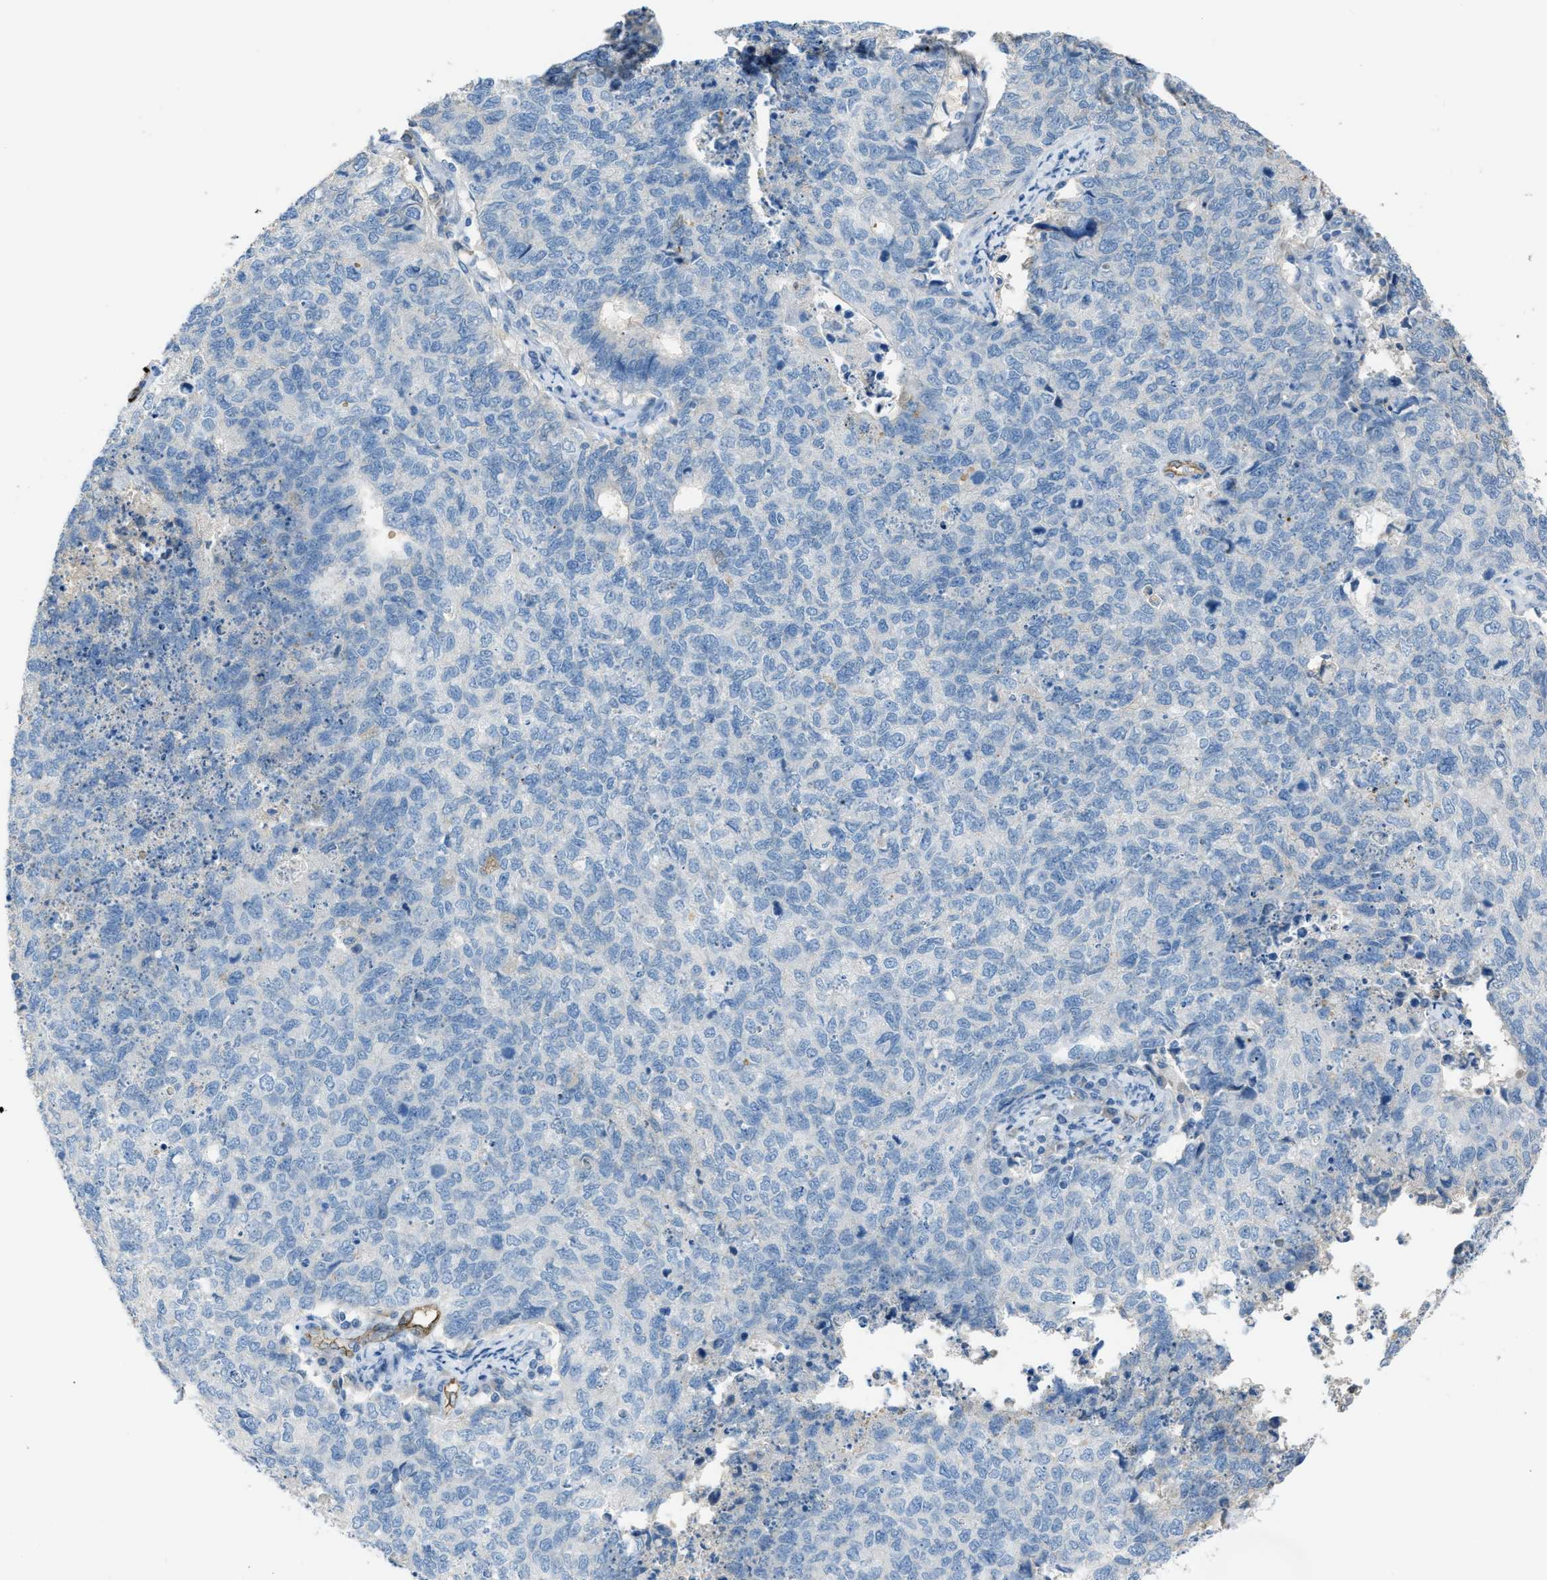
{"staining": {"intensity": "negative", "quantity": "none", "location": "none"}, "tissue": "cervical cancer", "cell_type": "Tumor cells", "image_type": "cancer", "snomed": [{"axis": "morphology", "description": "Squamous cell carcinoma, NOS"}, {"axis": "topography", "description": "Cervix"}], "caption": "There is no significant expression in tumor cells of squamous cell carcinoma (cervical).", "gene": "SLC22A15", "patient": {"sex": "female", "age": 63}}